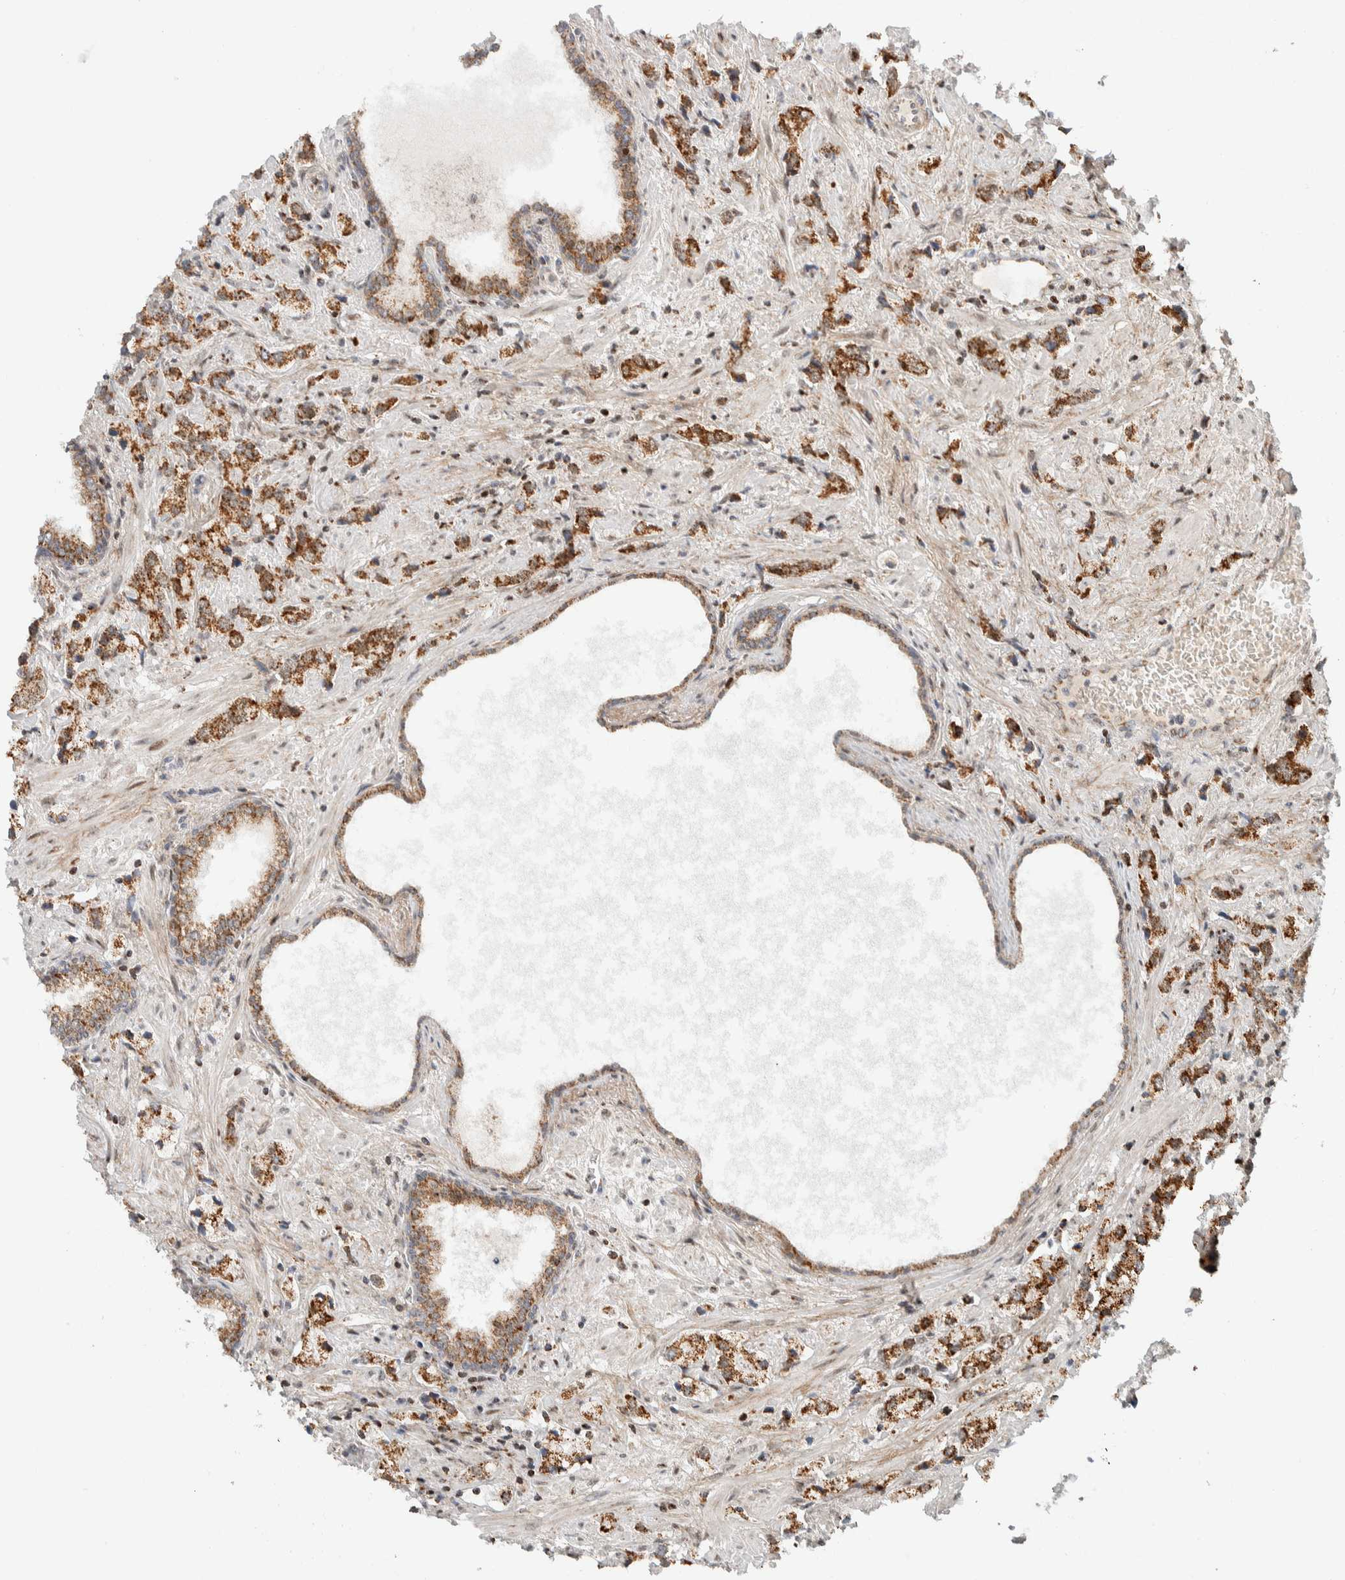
{"staining": {"intensity": "strong", "quantity": ">75%", "location": "cytoplasmic/membranous"}, "tissue": "prostate cancer", "cell_type": "Tumor cells", "image_type": "cancer", "snomed": [{"axis": "morphology", "description": "Adenocarcinoma, High grade"}, {"axis": "topography", "description": "Prostate"}], "caption": "Immunohistochemistry staining of prostate high-grade adenocarcinoma, which displays high levels of strong cytoplasmic/membranous expression in about >75% of tumor cells indicating strong cytoplasmic/membranous protein positivity. The staining was performed using DAB (brown) for protein detection and nuclei were counterstained in hematoxylin (blue).", "gene": "TSPAN32", "patient": {"sex": "male", "age": 66}}